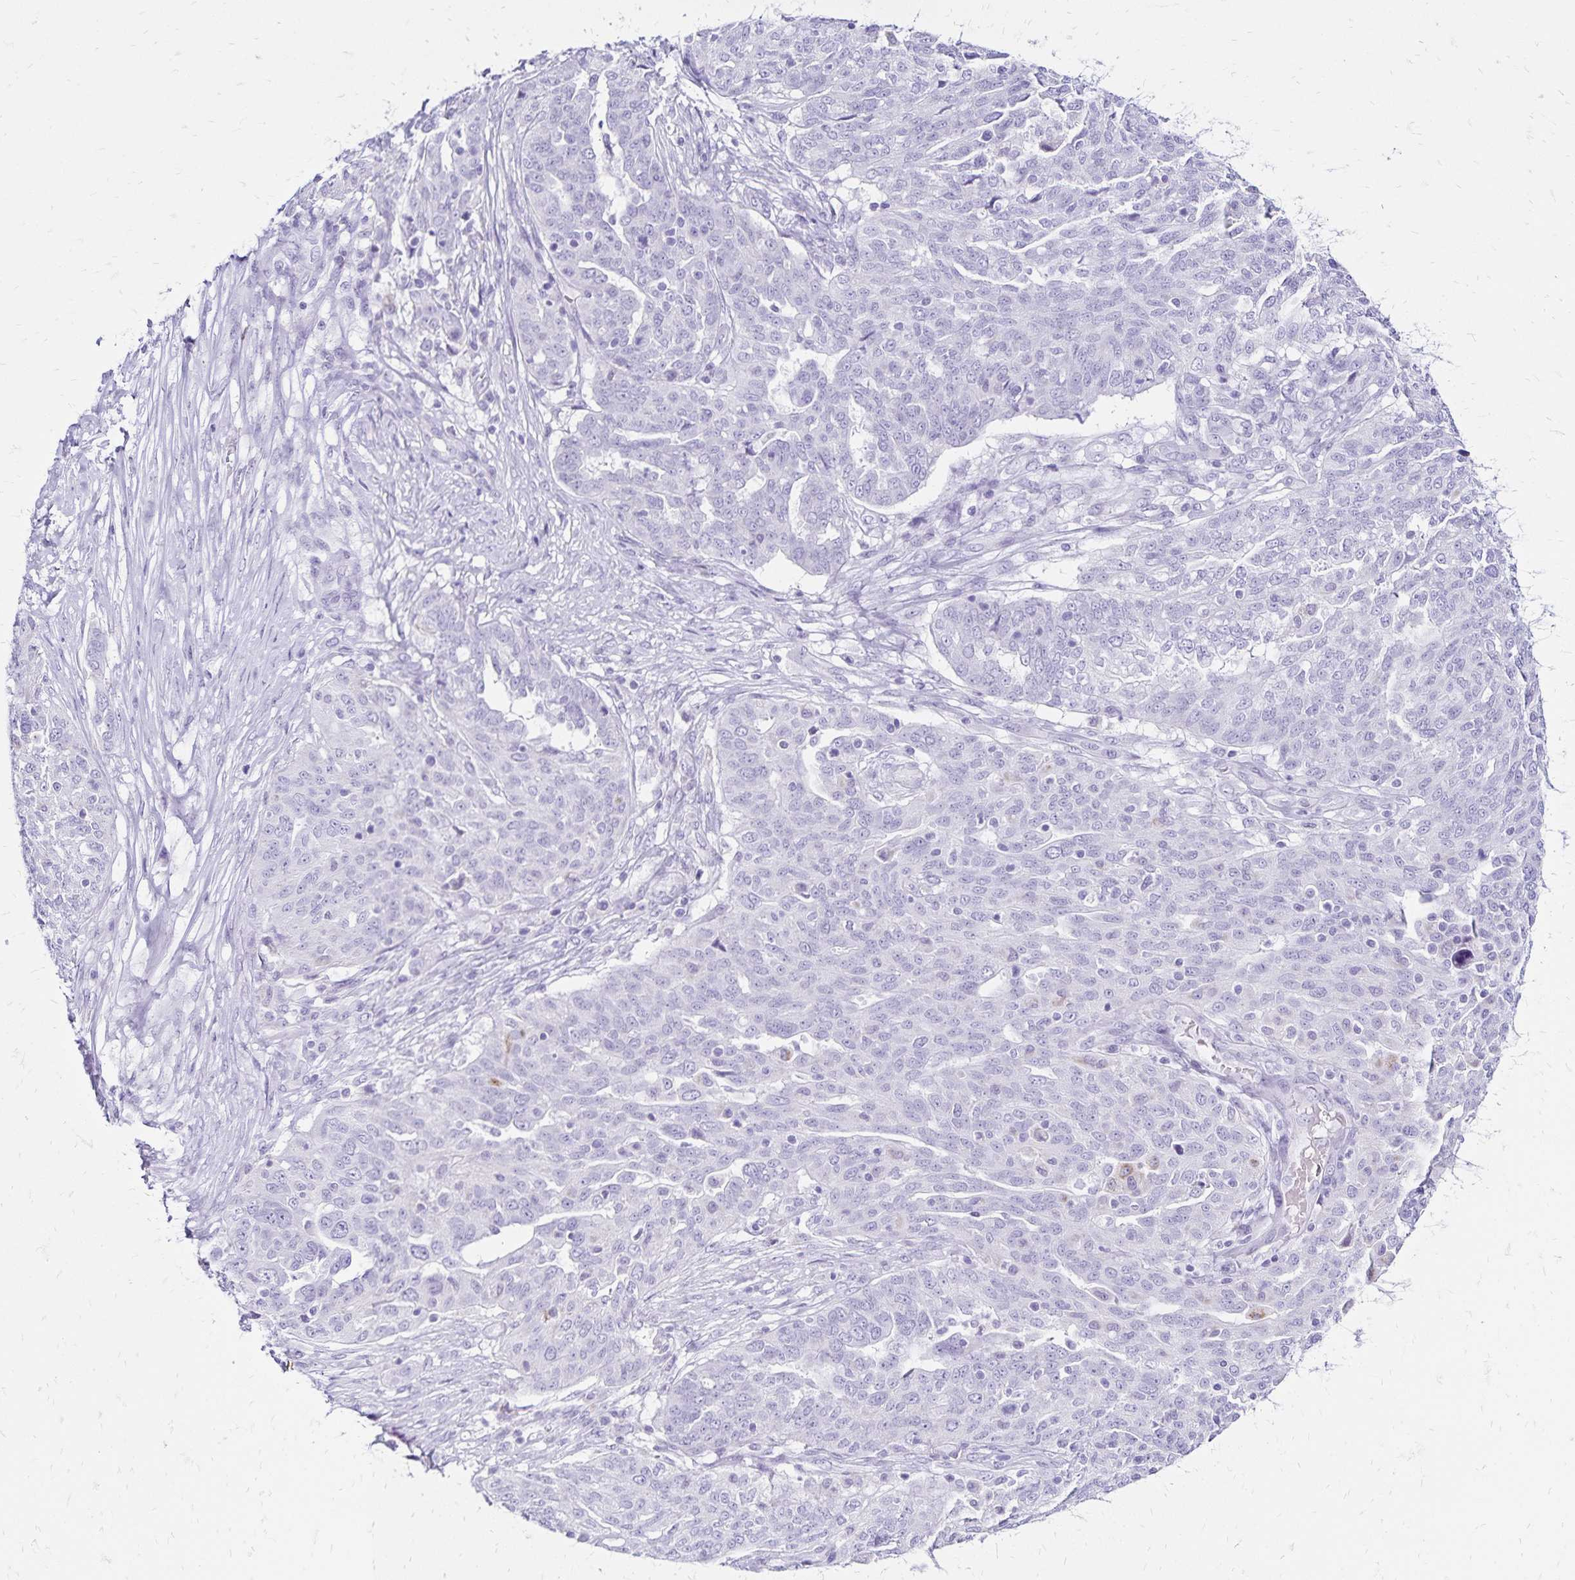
{"staining": {"intensity": "negative", "quantity": "none", "location": "none"}, "tissue": "ovarian cancer", "cell_type": "Tumor cells", "image_type": "cancer", "snomed": [{"axis": "morphology", "description": "Cystadenocarcinoma, serous, NOS"}, {"axis": "topography", "description": "Ovary"}], "caption": "The histopathology image demonstrates no staining of tumor cells in serous cystadenocarcinoma (ovarian).", "gene": "LIN28B", "patient": {"sex": "female", "age": 67}}